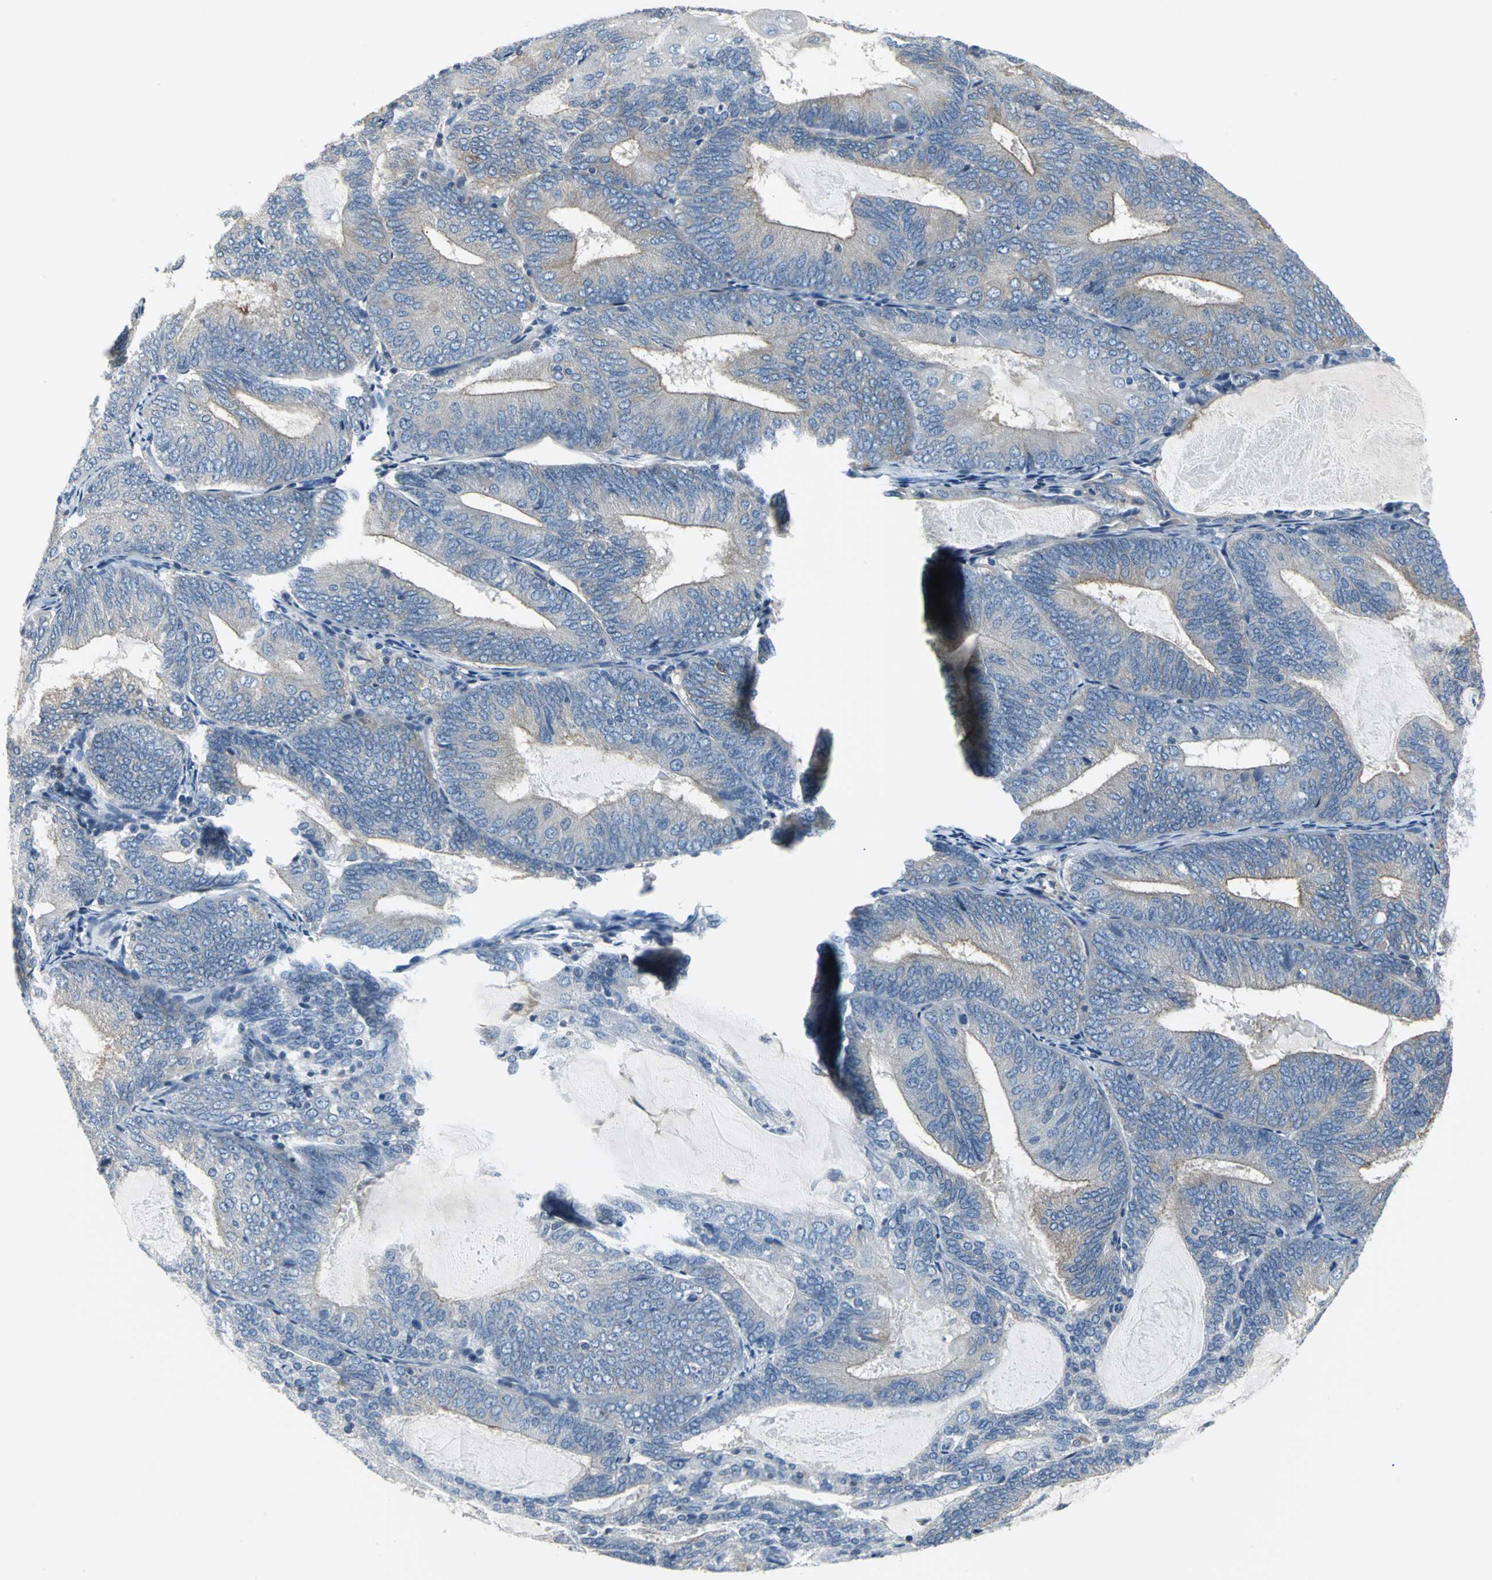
{"staining": {"intensity": "moderate", "quantity": ">75%", "location": "cytoplasmic/membranous"}, "tissue": "endometrial cancer", "cell_type": "Tumor cells", "image_type": "cancer", "snomed": [{"axis": "morphology", "description": "Adenocarcinoma, NOS"}, {"axis": "topography", "description": "Endometrium"}], "caption": "Protein staining demonstrates moderate cytoplasmic/membranous positivity in about >75% of tumor cells in endometrial cancer.", "gene": "IQGAP2", "patient": {"sex": "female", "age": 81}}